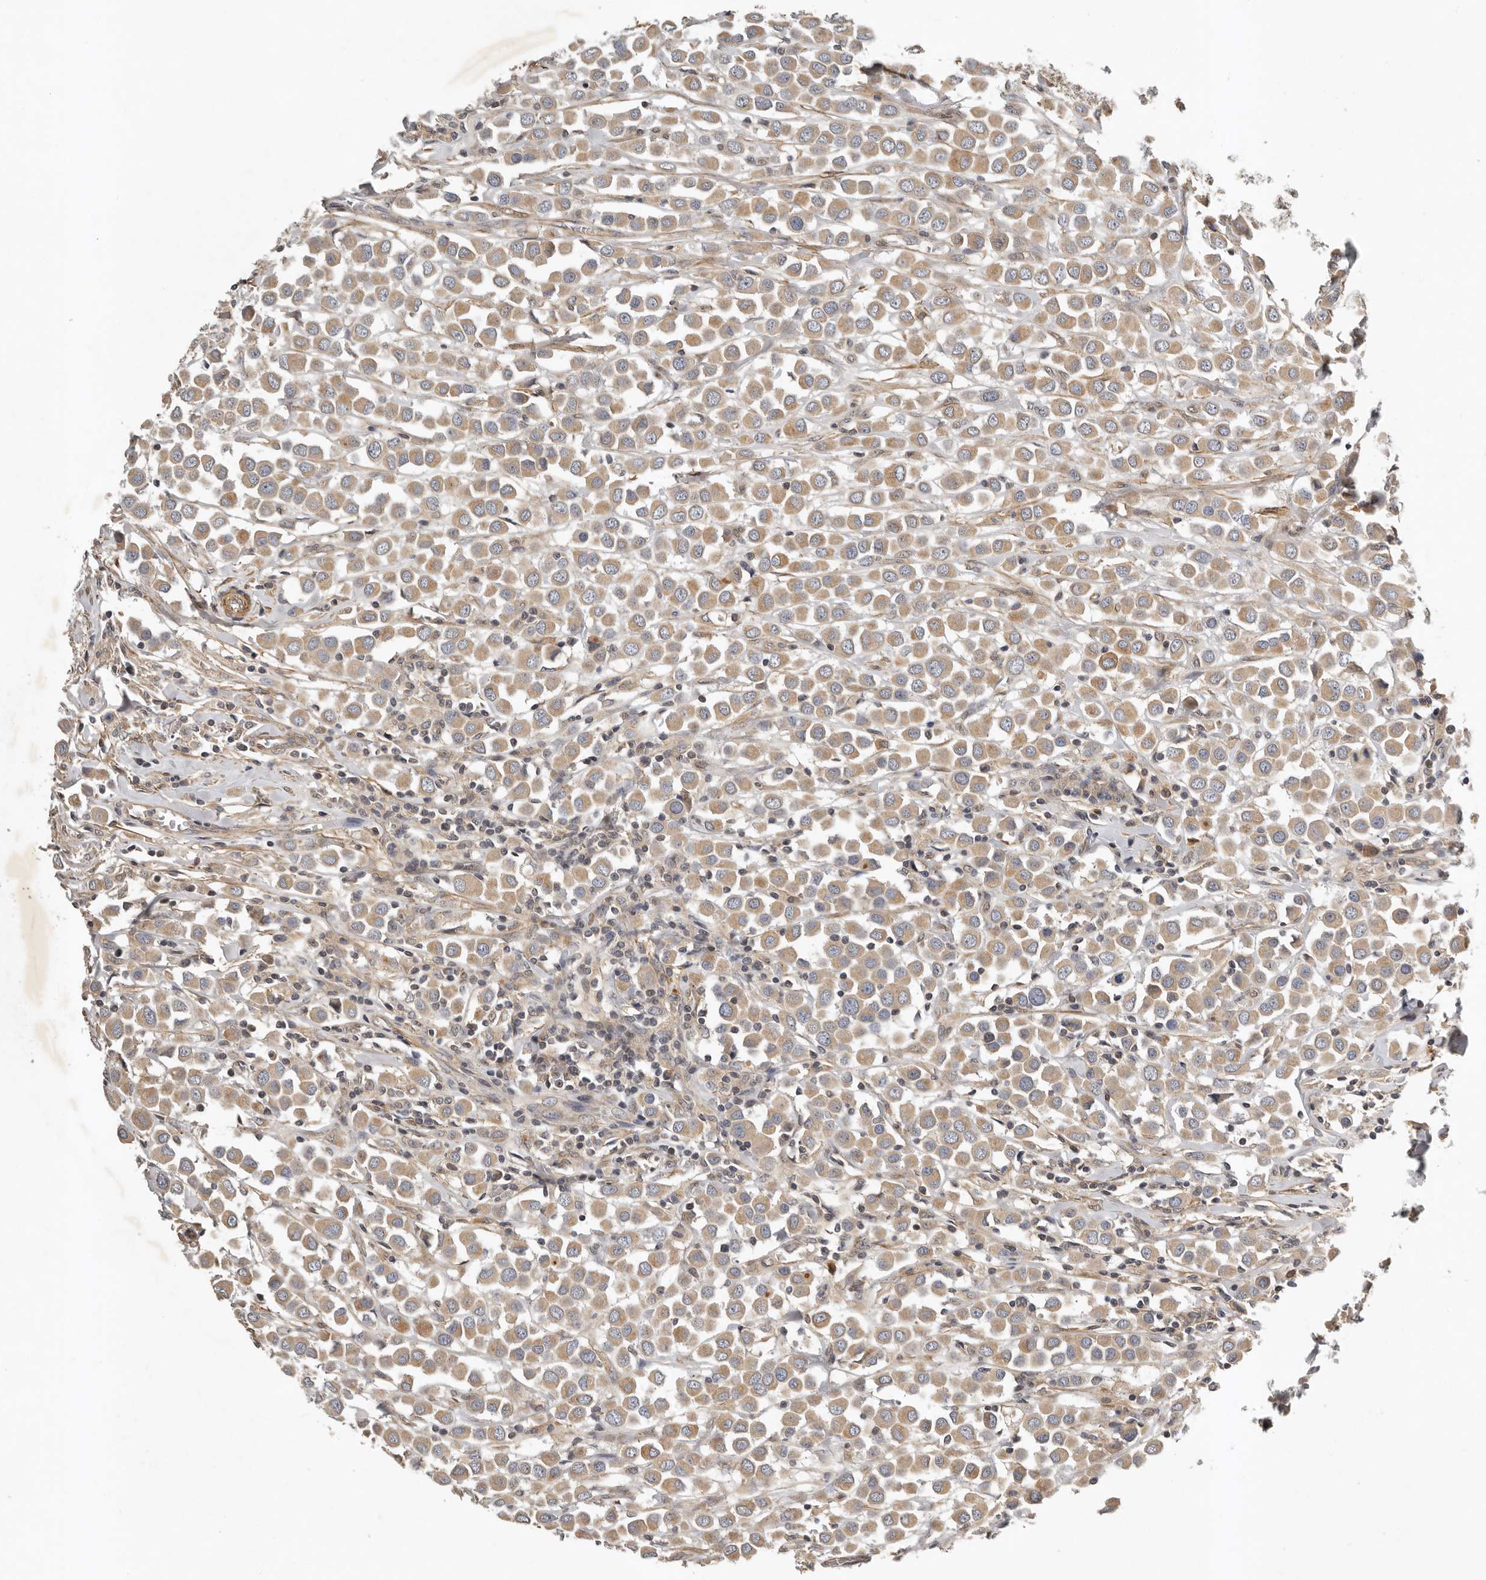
{"staining": {"intensity": "moderate", "quantity": ">75%", "location": "cytoplasmic/membranous"}, "tissue": "breast cancer", "cell_type": "Tumor cells", "image_type": "cancer", "snomed": [{"axis": "morphology", "description": "Duct carcinoma"}, {"axis": "topography", "description": "Breast"}], "caption": "Protein expression analysis of human breast cancer (invasive ductal carcinoma) reveals moderate cytoplasmic/membranous expression in about >75% of tumor cells.", "gene": "RNF157", "patient": {"sex": "female", "age": 61}}